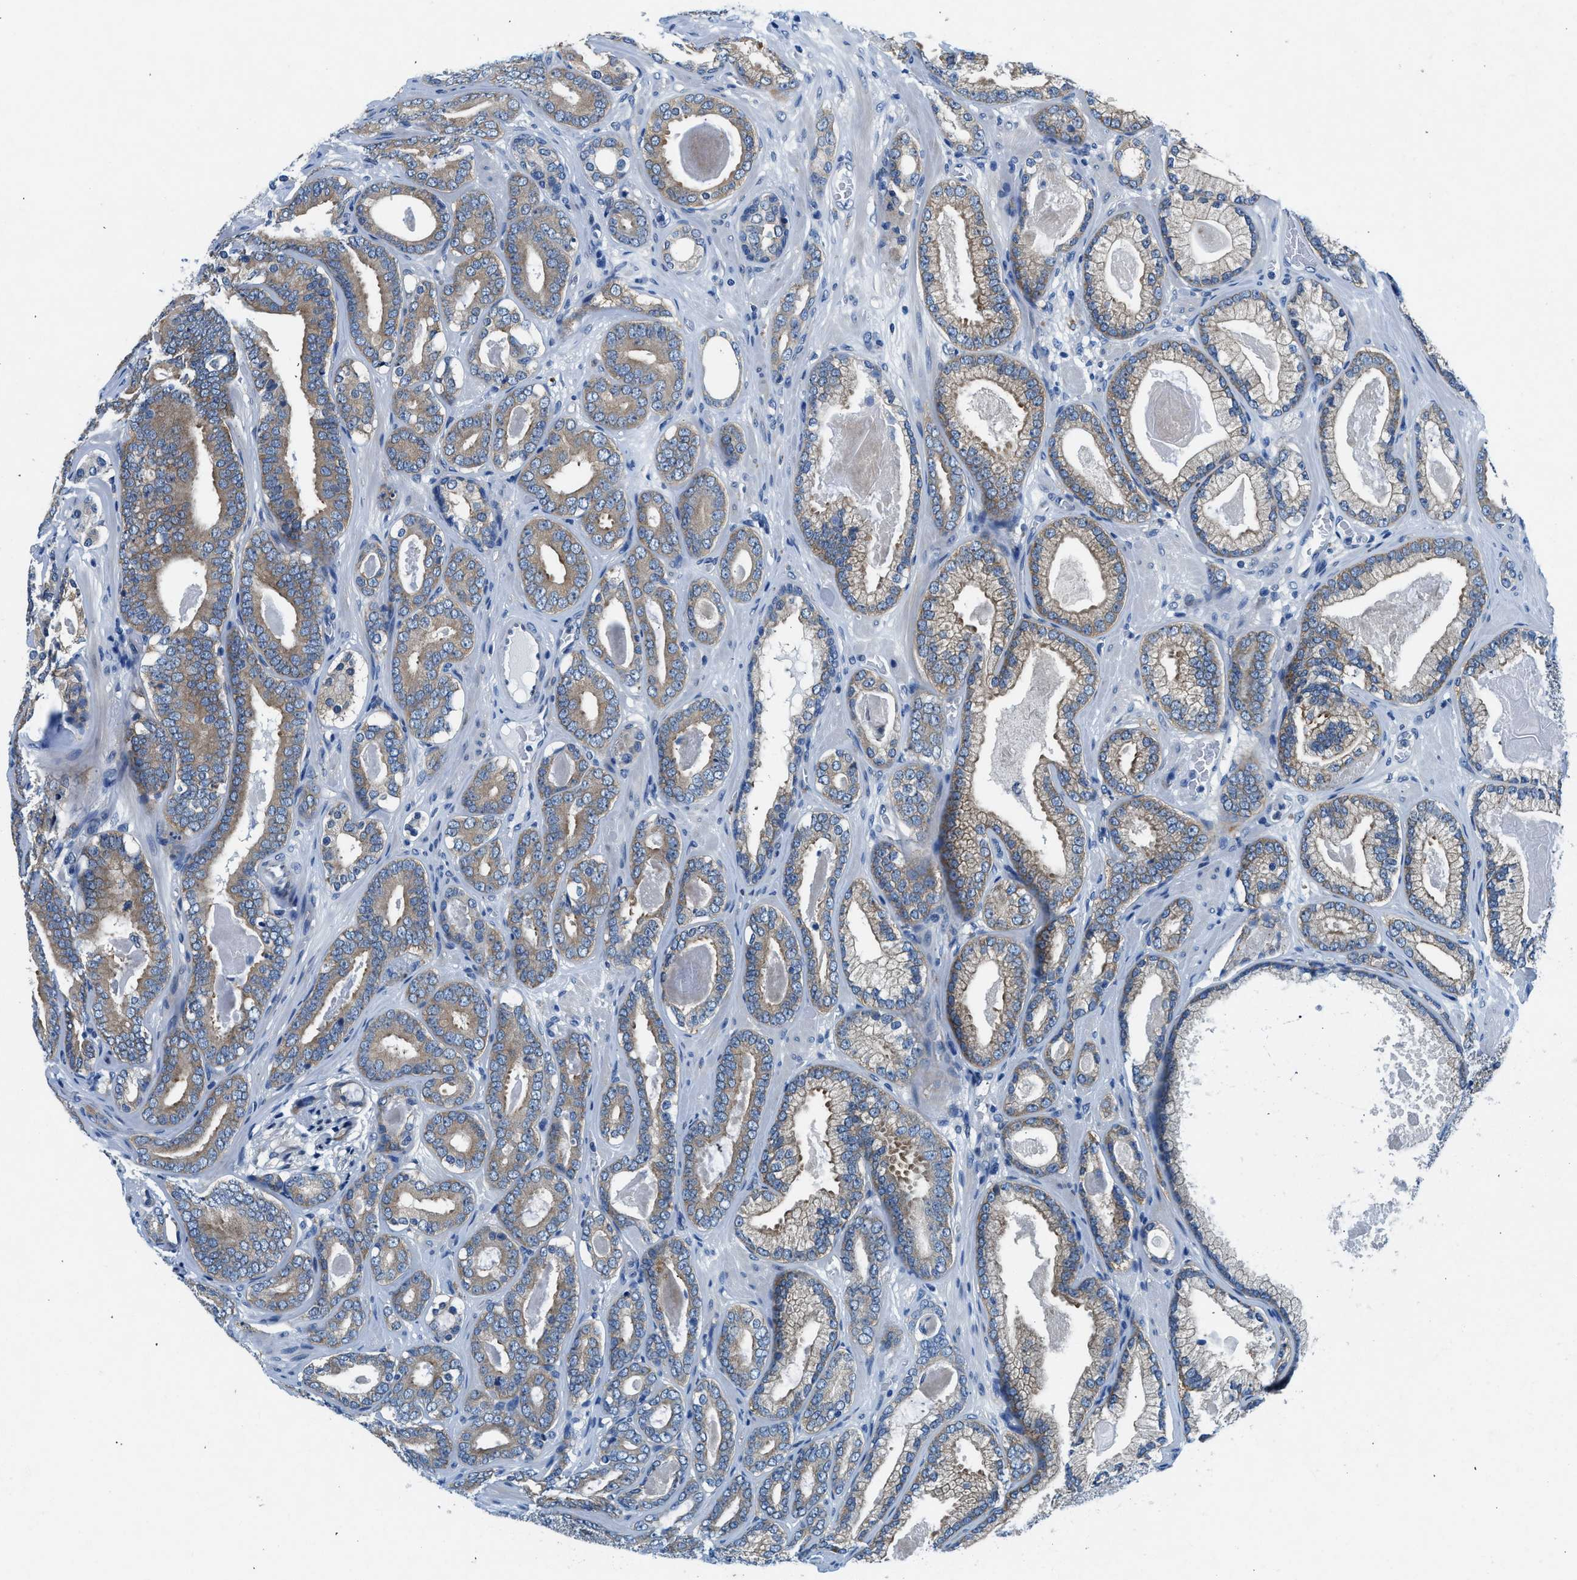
{"staining": {"intensity": "moderate", "quantity": ">75%", "location": "cytoplasmic/membranous"}, "tissue": "prostate cancer", "cell_type": "Tumor cells", "image_type": "cancer", "snomed": [{"axis": "morphology", "description": "Adenocarcinoma, High grade"}, {"axis": "topography", "description": "Prostate"}], "caption": "This is a photomicrograph of IHC staining of prostate high-grade adenocarcinoma, which shows moderate staining in the cytoplasmic/membranous of tumor cells.", "gene": "COPS2", "patient": {"sex": "male", "age": 60}}